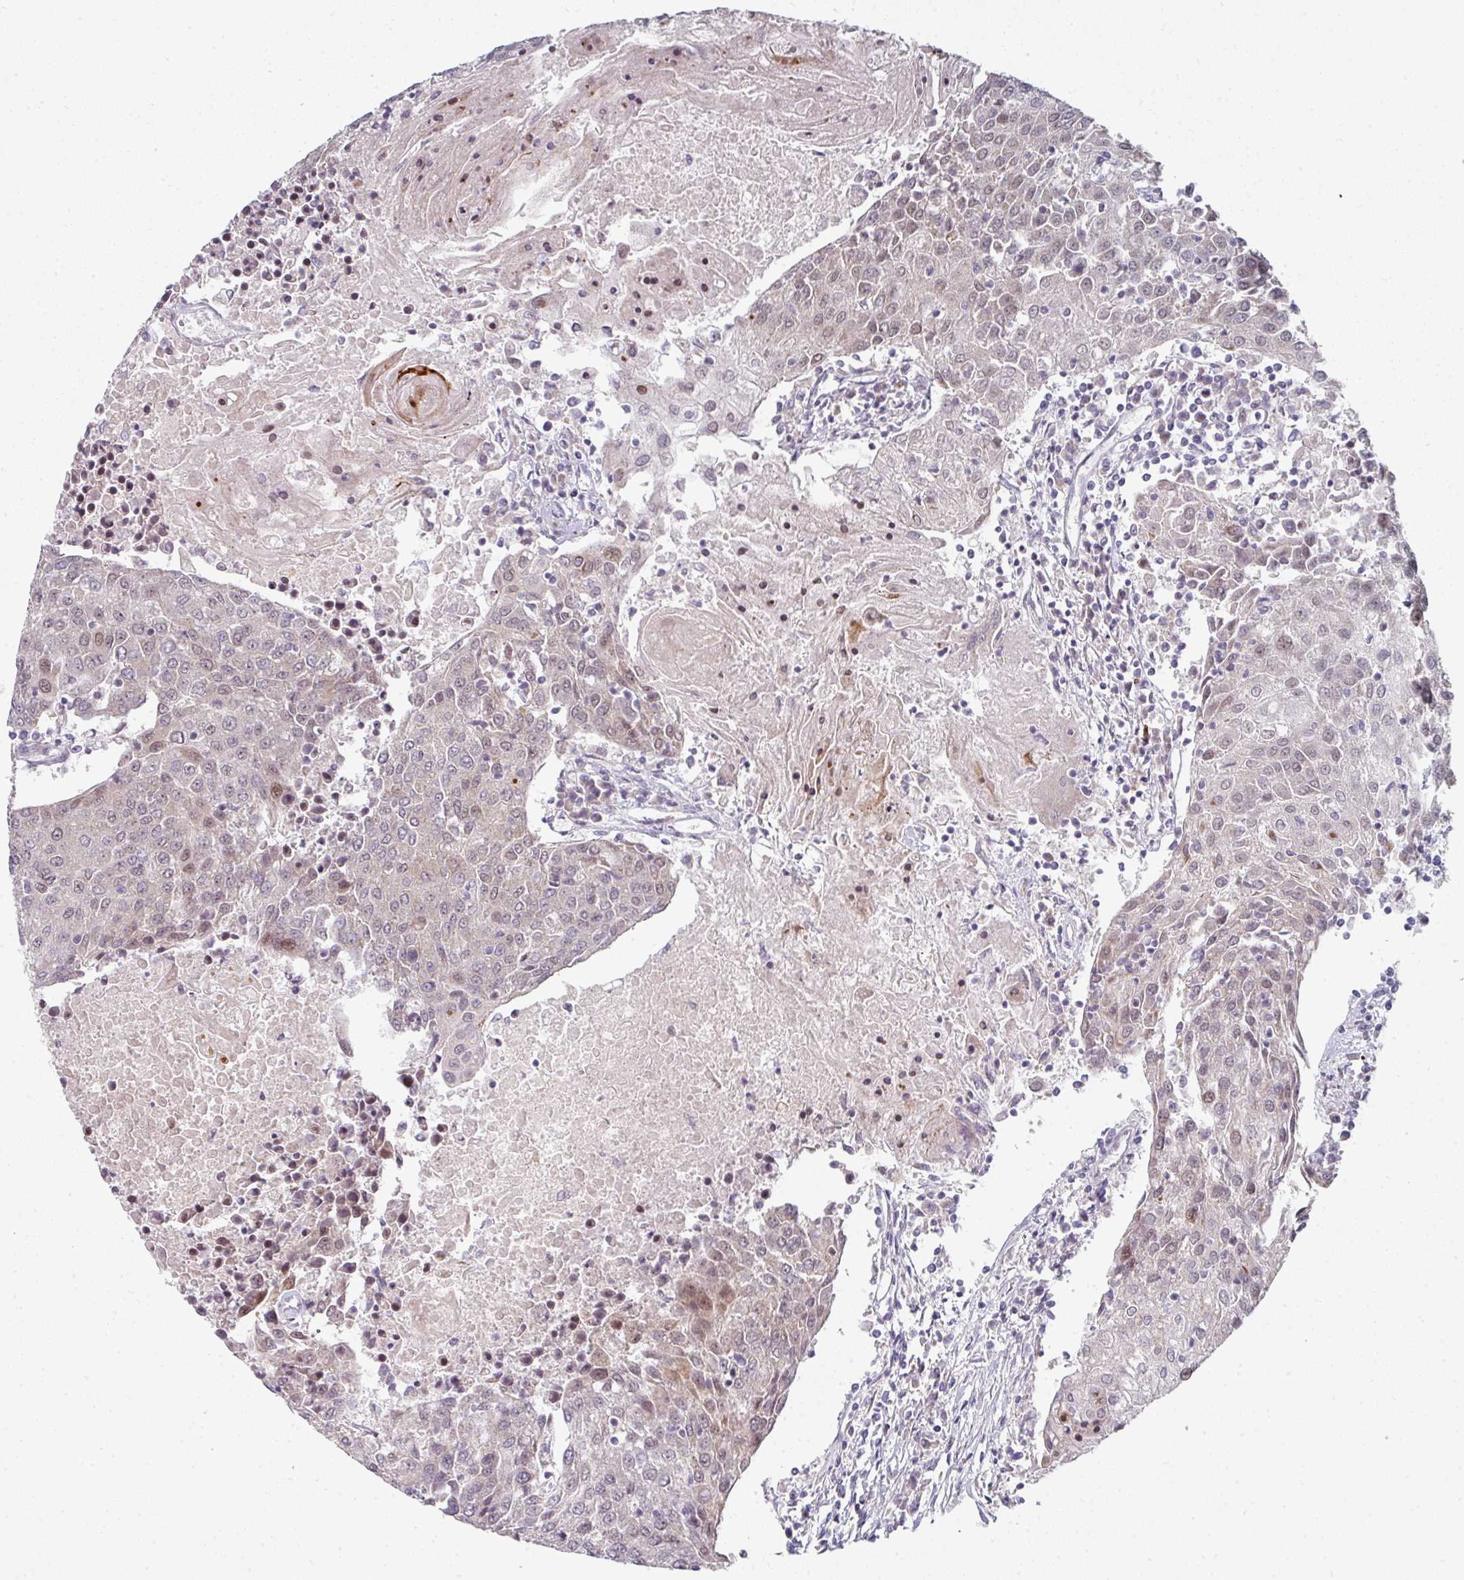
{"staining": {"intensity": "moderate", "quantity": "<25%", "location": "nuclear"}, "tissue": "urothelial cancer", "cell_type": "Tumor cells", "image_type": "cancer", "snomed": [{"axis": "morphology", "description": "Urothelial carcinoma, High grade"}, {"axis": "topography", "description": "Urinary bladder"}], "caption": "Immunohistochemistry staining of urothelial carcinoma (high-grade), which demonstrates low levels of moderate nuclear expression in about <25% of tumor cells indicating moderate nuclear protein expression. The staining was performed using DAB (3,3'-diaminobenzidine) (brown) for protein detection and nuclei were counterstained in hematoxylin (blue).", "gene": "TMCC1", "patient": {"sex": "female", "age": 85}}